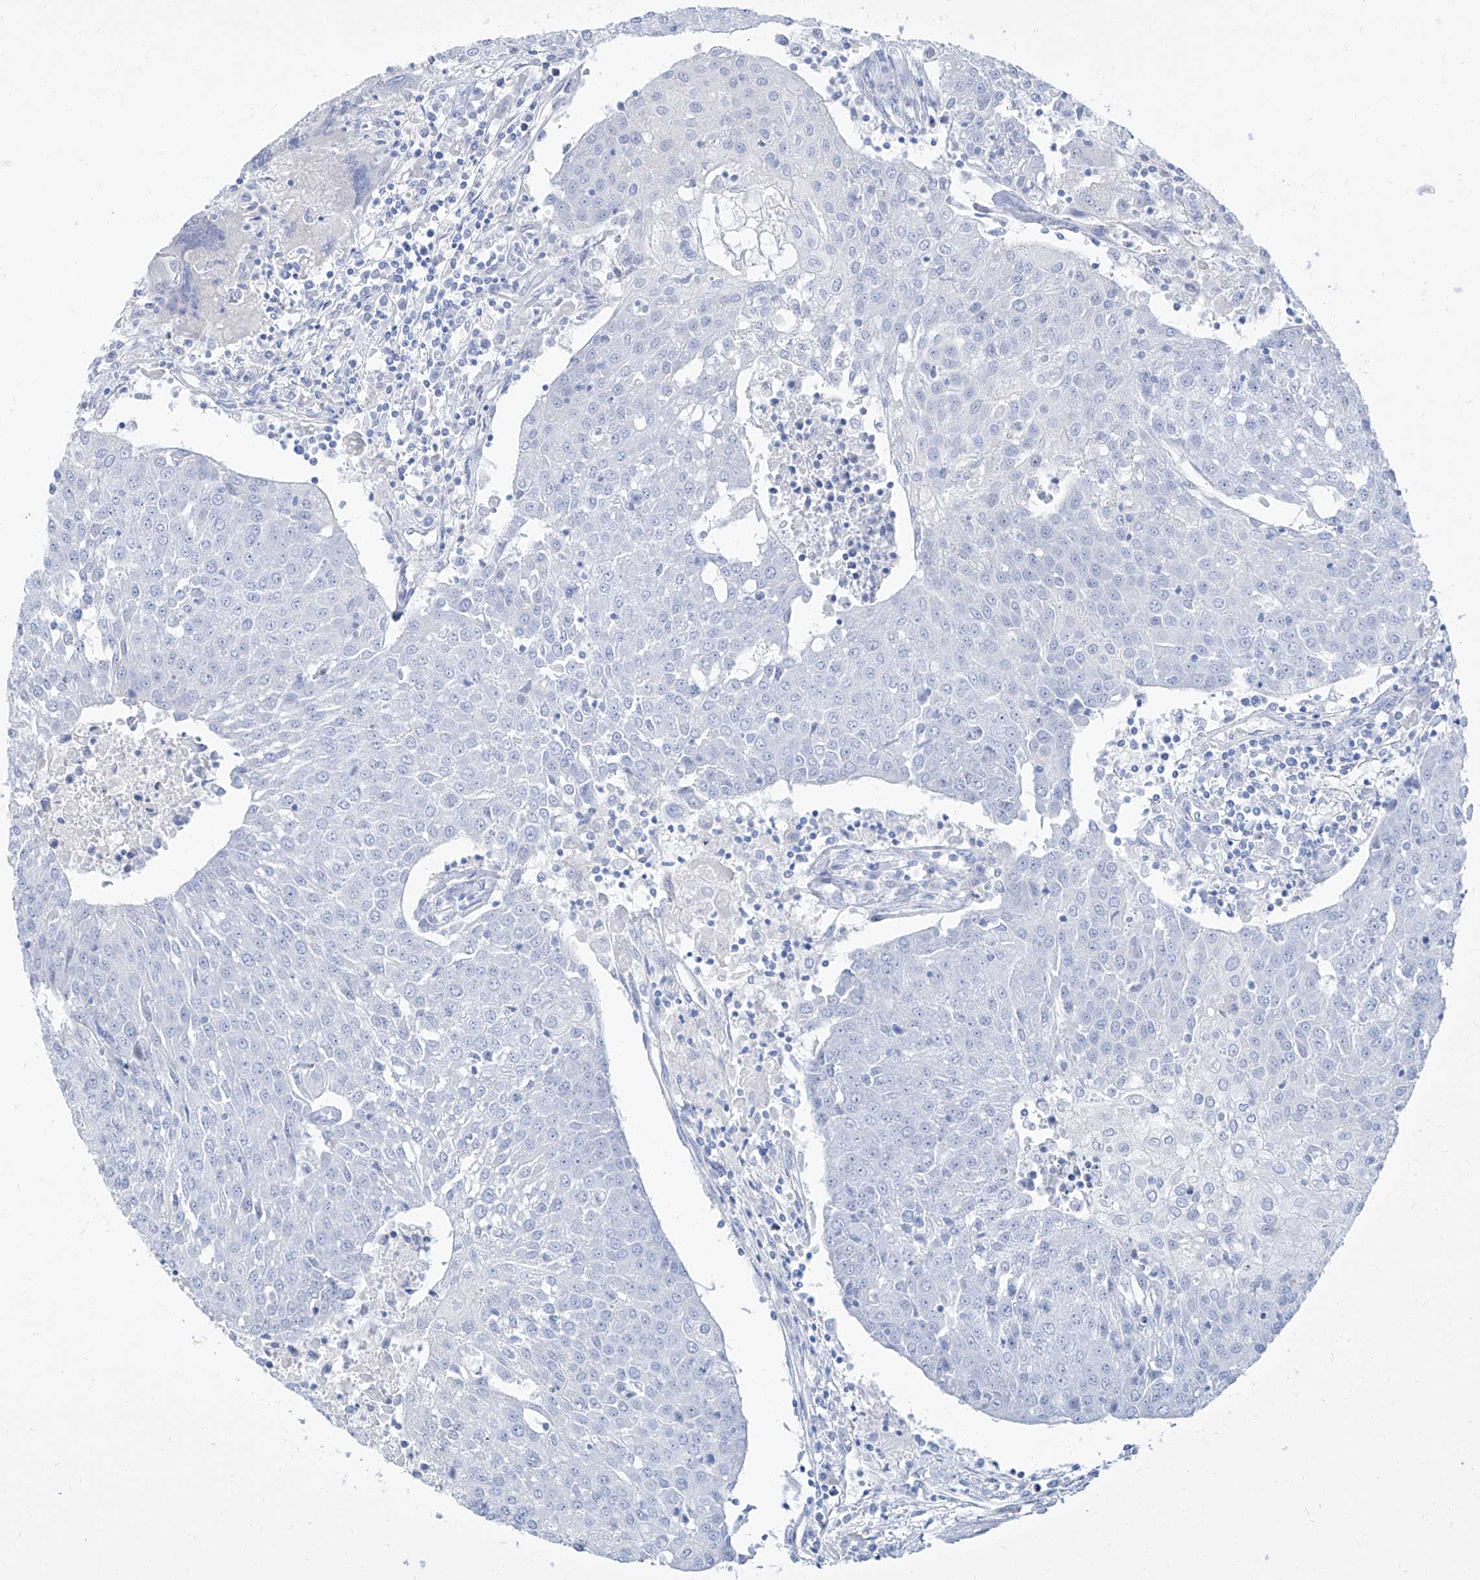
{"staining": {"intensity": "negative", "quantity": "none", "location": "none"}, "tissue": "urothelial cancer", "cell_type": "Tumor cells", "image_type": "cancer", "snomed": [{"axis": "morphology", "description": "Urothelial carcinoma, High grade"}, {"axis": "topography", "description": "Urinary bladder"}], "caption": "Human urothelial carcinoma (high-grade) stained for a protein using immunohistochemistry (IHC) reveals no expression in tumor cells.", "gene": "TXLNB", "patient": {"sex": "female", "age": 85}}